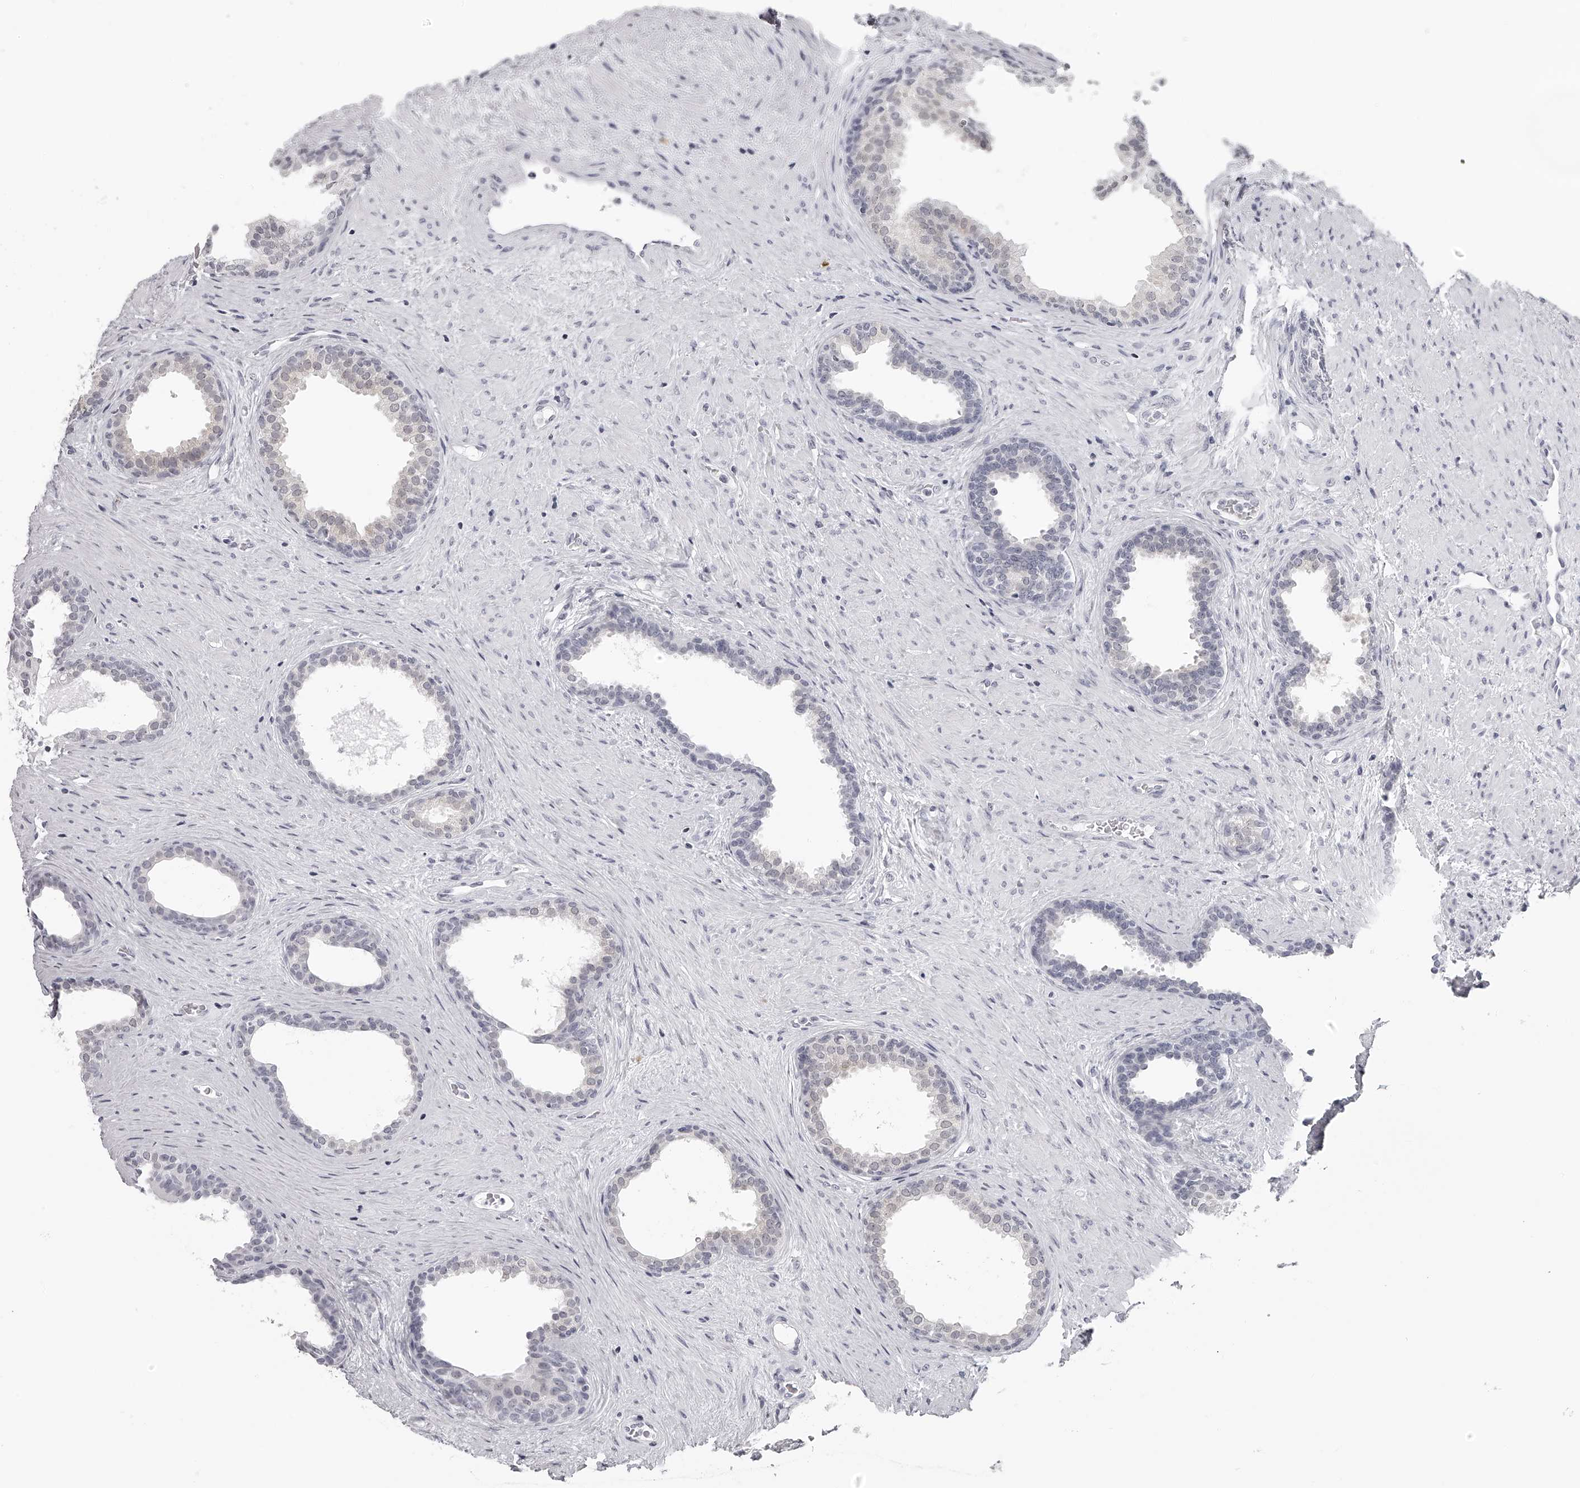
{"staining": {"intensity": "negative", "quantity": "none", "location": "none"}, "tissue": "prostate", "cell_type": "Glandular cells", "image_type": "normal", "snomed": [{"axis": "morphology", "description": "Normal tissue, NOS"}, {"axis": "topography", "description": "Prostate"}], "caption": "This histopathology image is of normal prostate stained with IHC to label a protein in brown with the nuclei are counter-stained blue. There is no positivity in glandular cells. (DAB immunohistochemistry (IHC) with hematoxylin counter stain).", "gene": "SEC11C", "patient": {"sex": "male", "age": 76}}